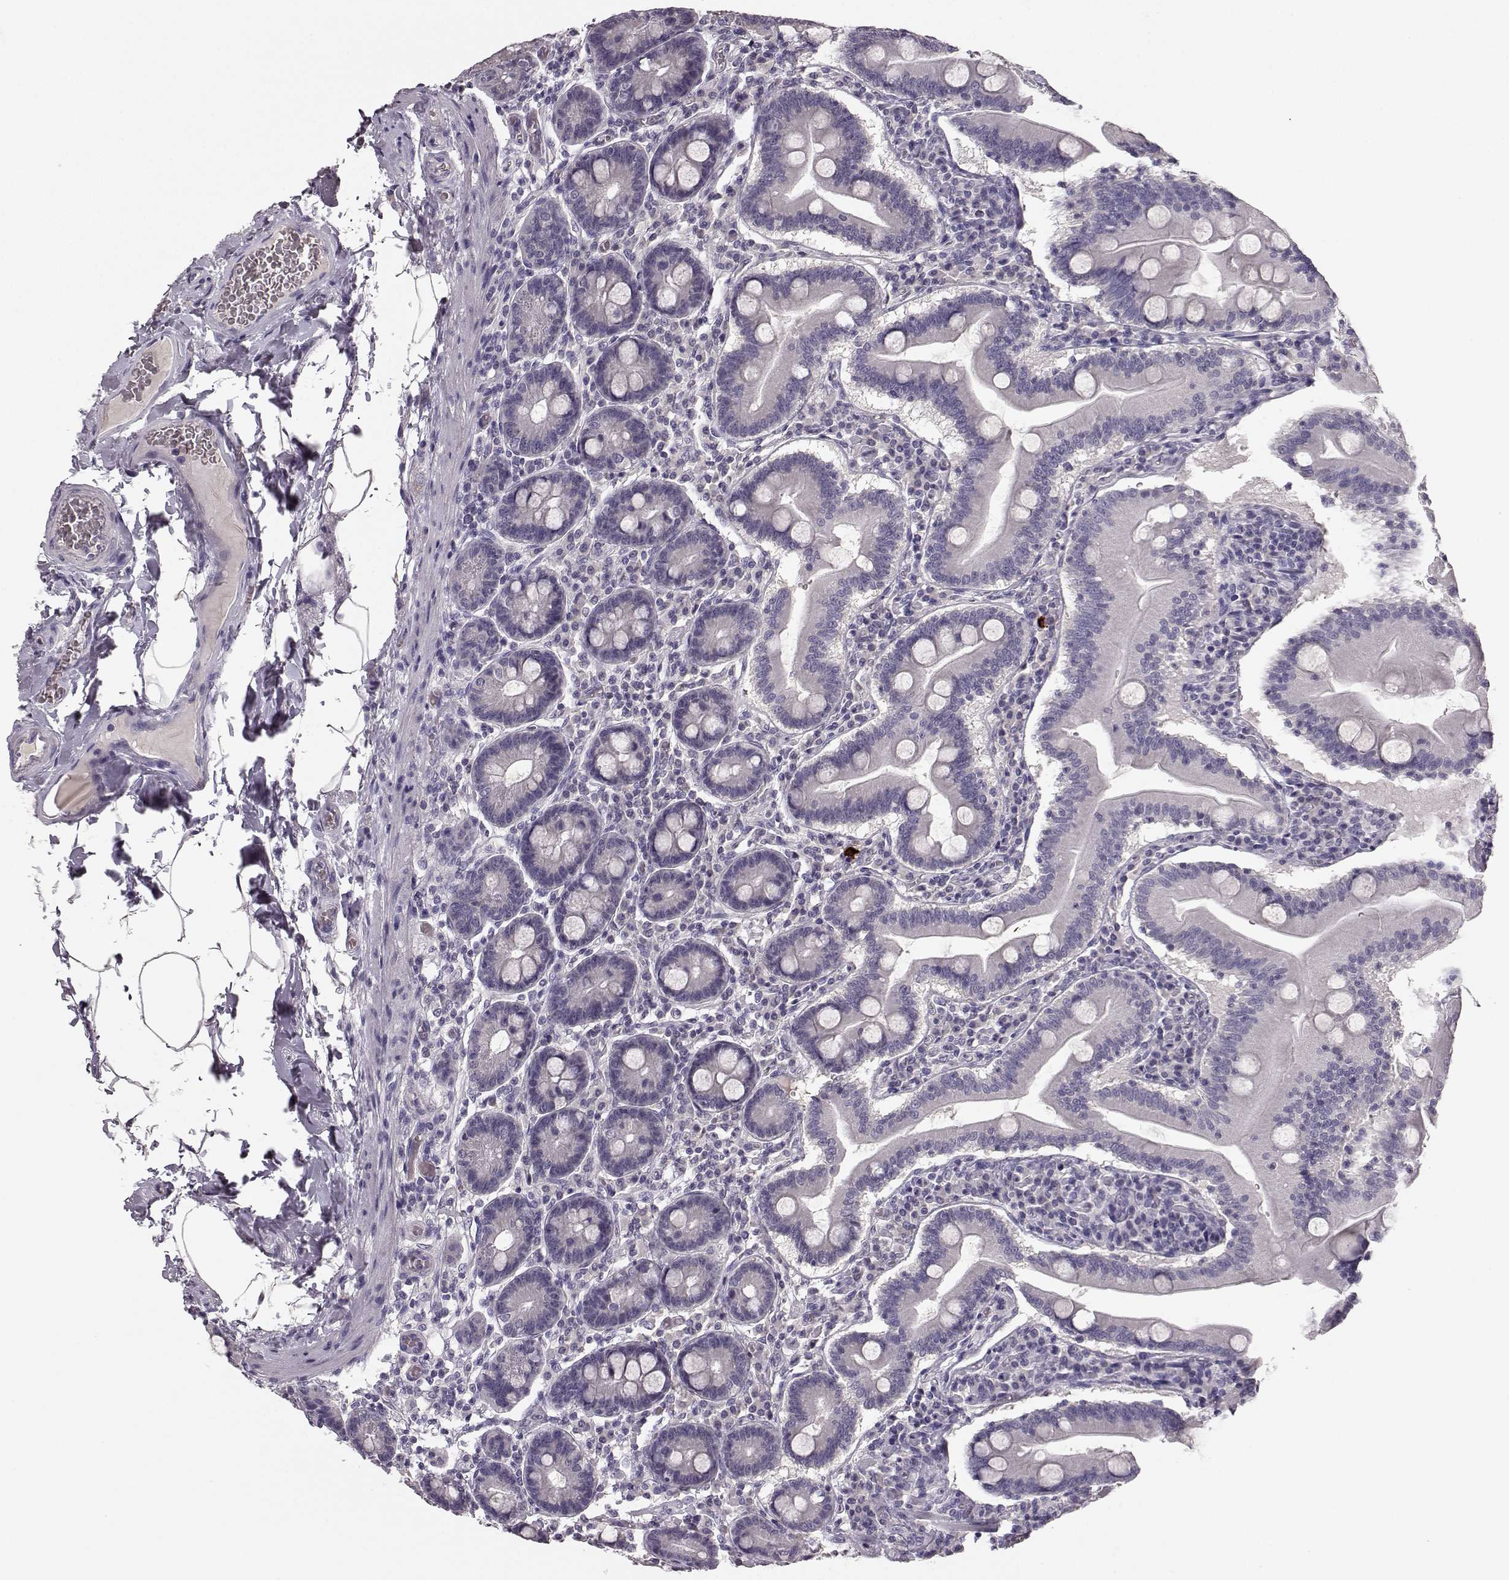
{"staining": {"intensity": "negative", "quantity": "none", "location": "none"}, "tissue": "small intestine", "cell_type": "Glandular cells", "image_type": "normal", "snomed": [{"axis": "morphology", "description": "Normal tissue, NOS"}, {"axis": "topography", "description": "Small intestine"}], "caption": "DAB immunohistochemical staining of normal small intestine exhibits no significant positivity in glandular cells.", "gene": "BFSP2", "patient": {"sex": "male", "age": 37}}